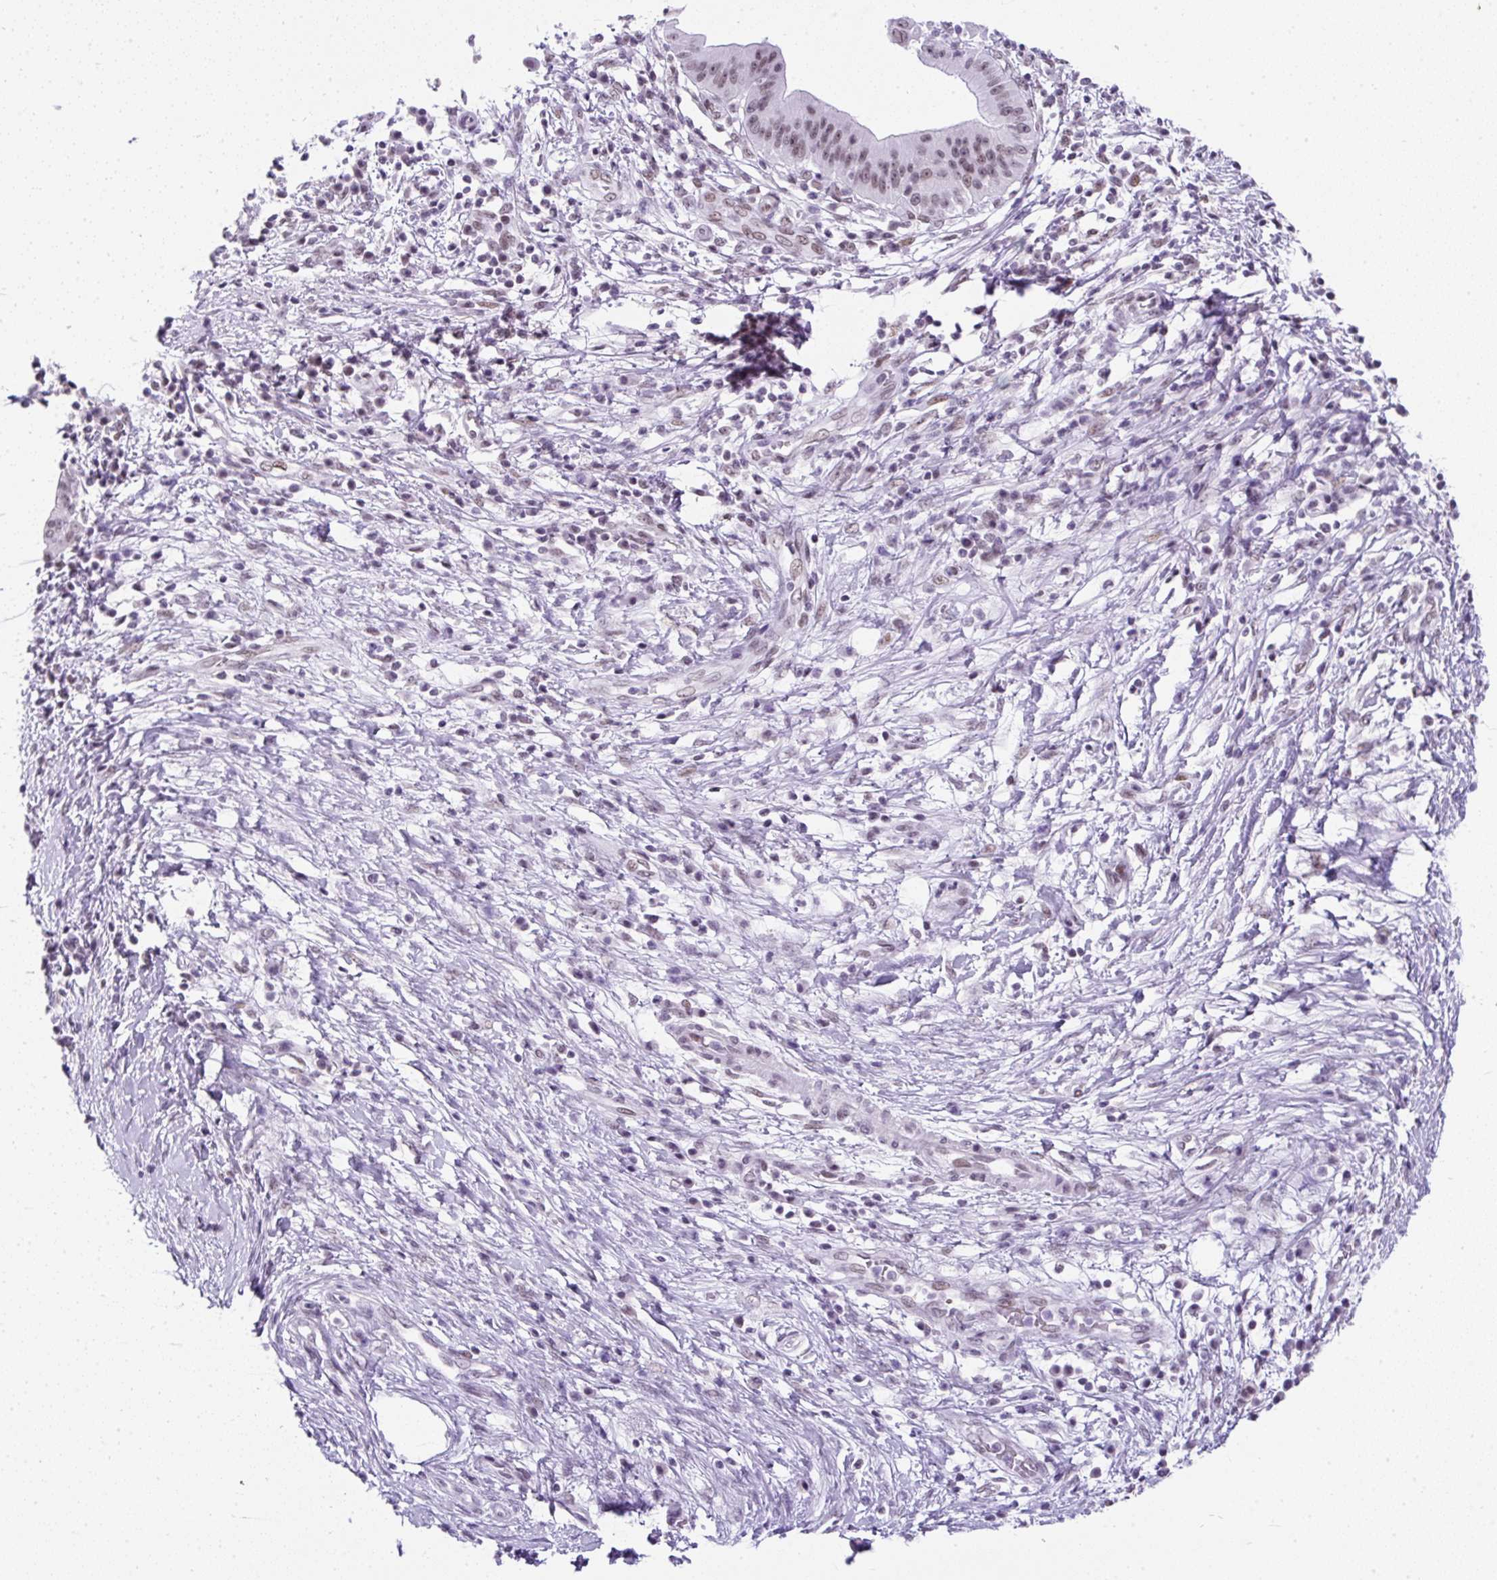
{"staining": {"intensity": "weak", "quantity": "25%-75%", "location": "nuclear"}, "tissue": "pancreatic cancer", "cell_type": "Tumor cells", "image_type": "cancer", "snomed": [{"axis": "morphology", "description": "Adenocarcinoma, NOS"}, {"axis": "topography", "description": "Pancreas"}], "caption": "Protein staining by IHC reveals weak nuclear positivity in approximately 25%-75% of tumor cells in pancreatic cancer. Using DAB (brown) and hematoxylin (blue) stains, captured at high magnification using brightfield microscopy.", "gene": "PLCXD2", "patient": {"sex": "male", "age": 68}}